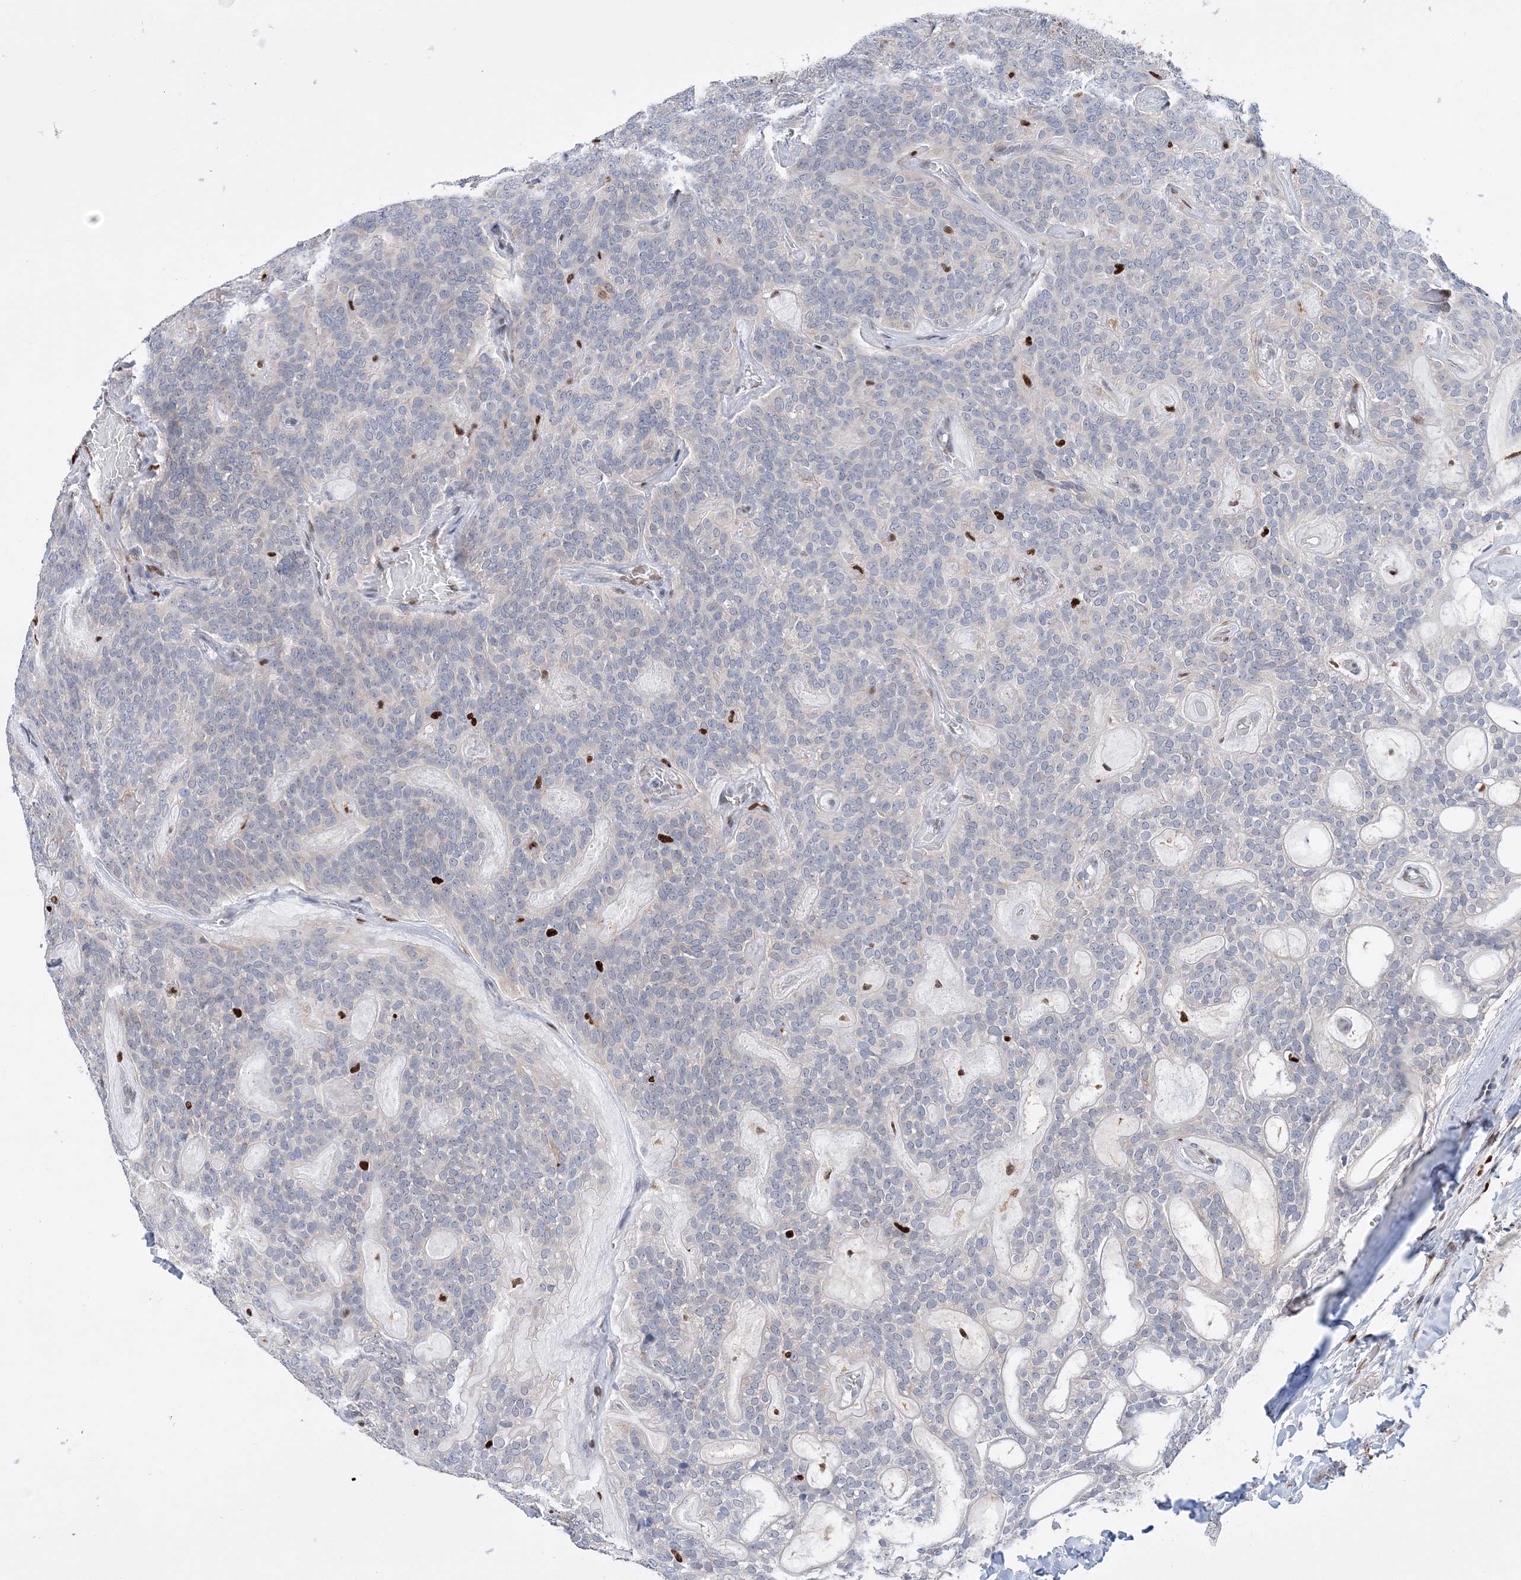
{"staining": {"intensity": "negative", "quantity": "none", "location": "none"}, "tissue": "head and neck cancer", "cell_type": "Tumor cells", "image_type": "cancer", "snomed": [{"axis": "morphology", "description": "Adenocarcinoma, NOS"}, {"axis": "topography", "description": "Head-Neck"}], "caption": "The IHC image has no significant staining in tumor cells of head and neck cancer (adenocarcinoma) tissue. Nuclei are stained in blue.", "gene": "NIT2", "patient": {"sex": "male", "age": 66}}